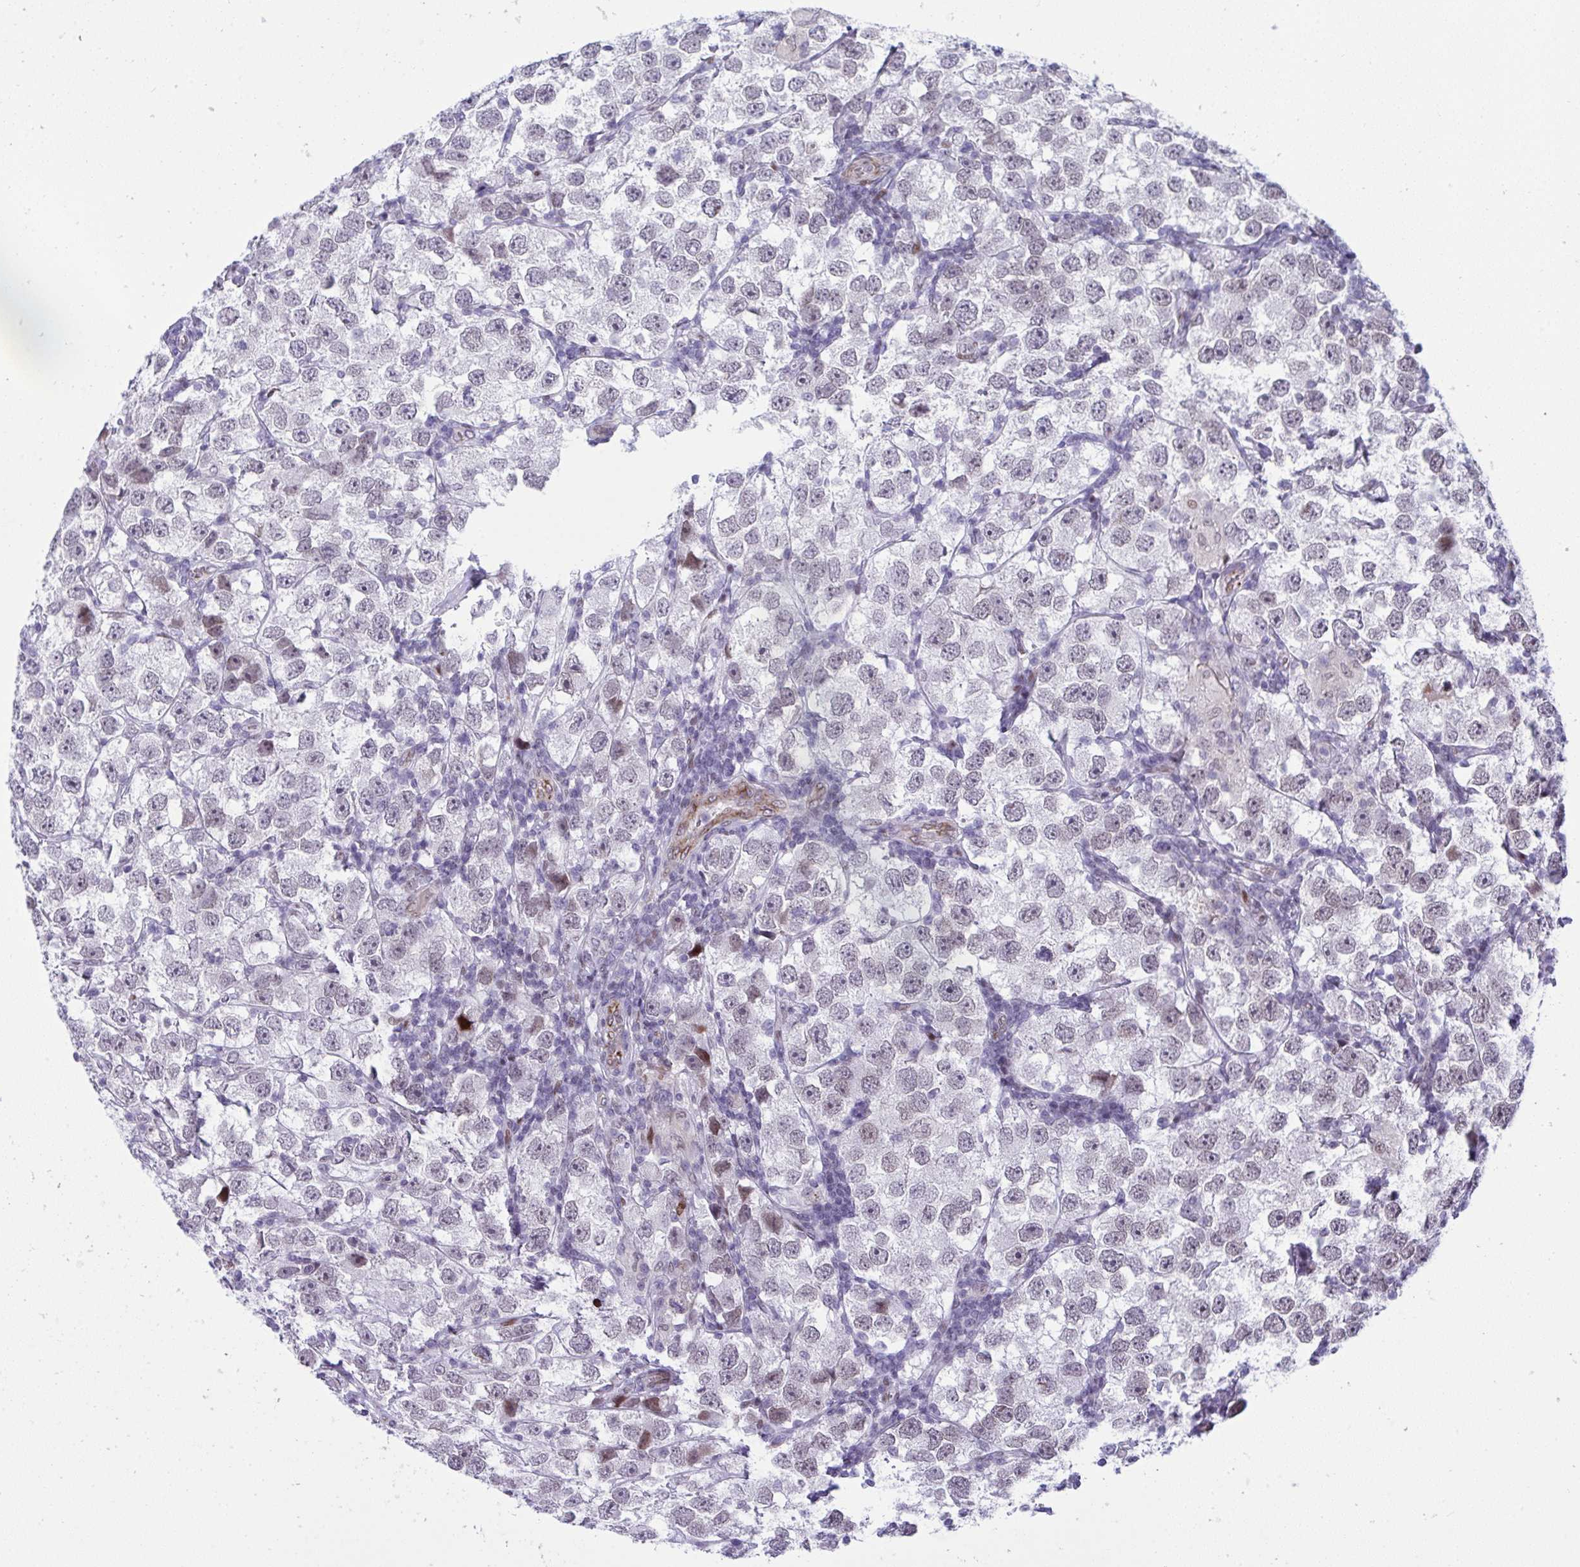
{"staining": {"intensity": "negative", "quantity": "none", "location": "none"}, "tissue": "testis cancer", "cell_type": "Tumor cells", "image_type": "cancer", "snomed": [{"axis": "morphology", "description": "Seminoma, NOS"}, {"axis": "topography", "description": "Testis"}], "caption": "The image reveals no staining of tumor cells in seminoma (testis). (Immunohistochemistry (ihc), brightfield microscopy, high magnification).", "gene": "ZFHX3", "patient": {"sex": "male", "age": 26}}